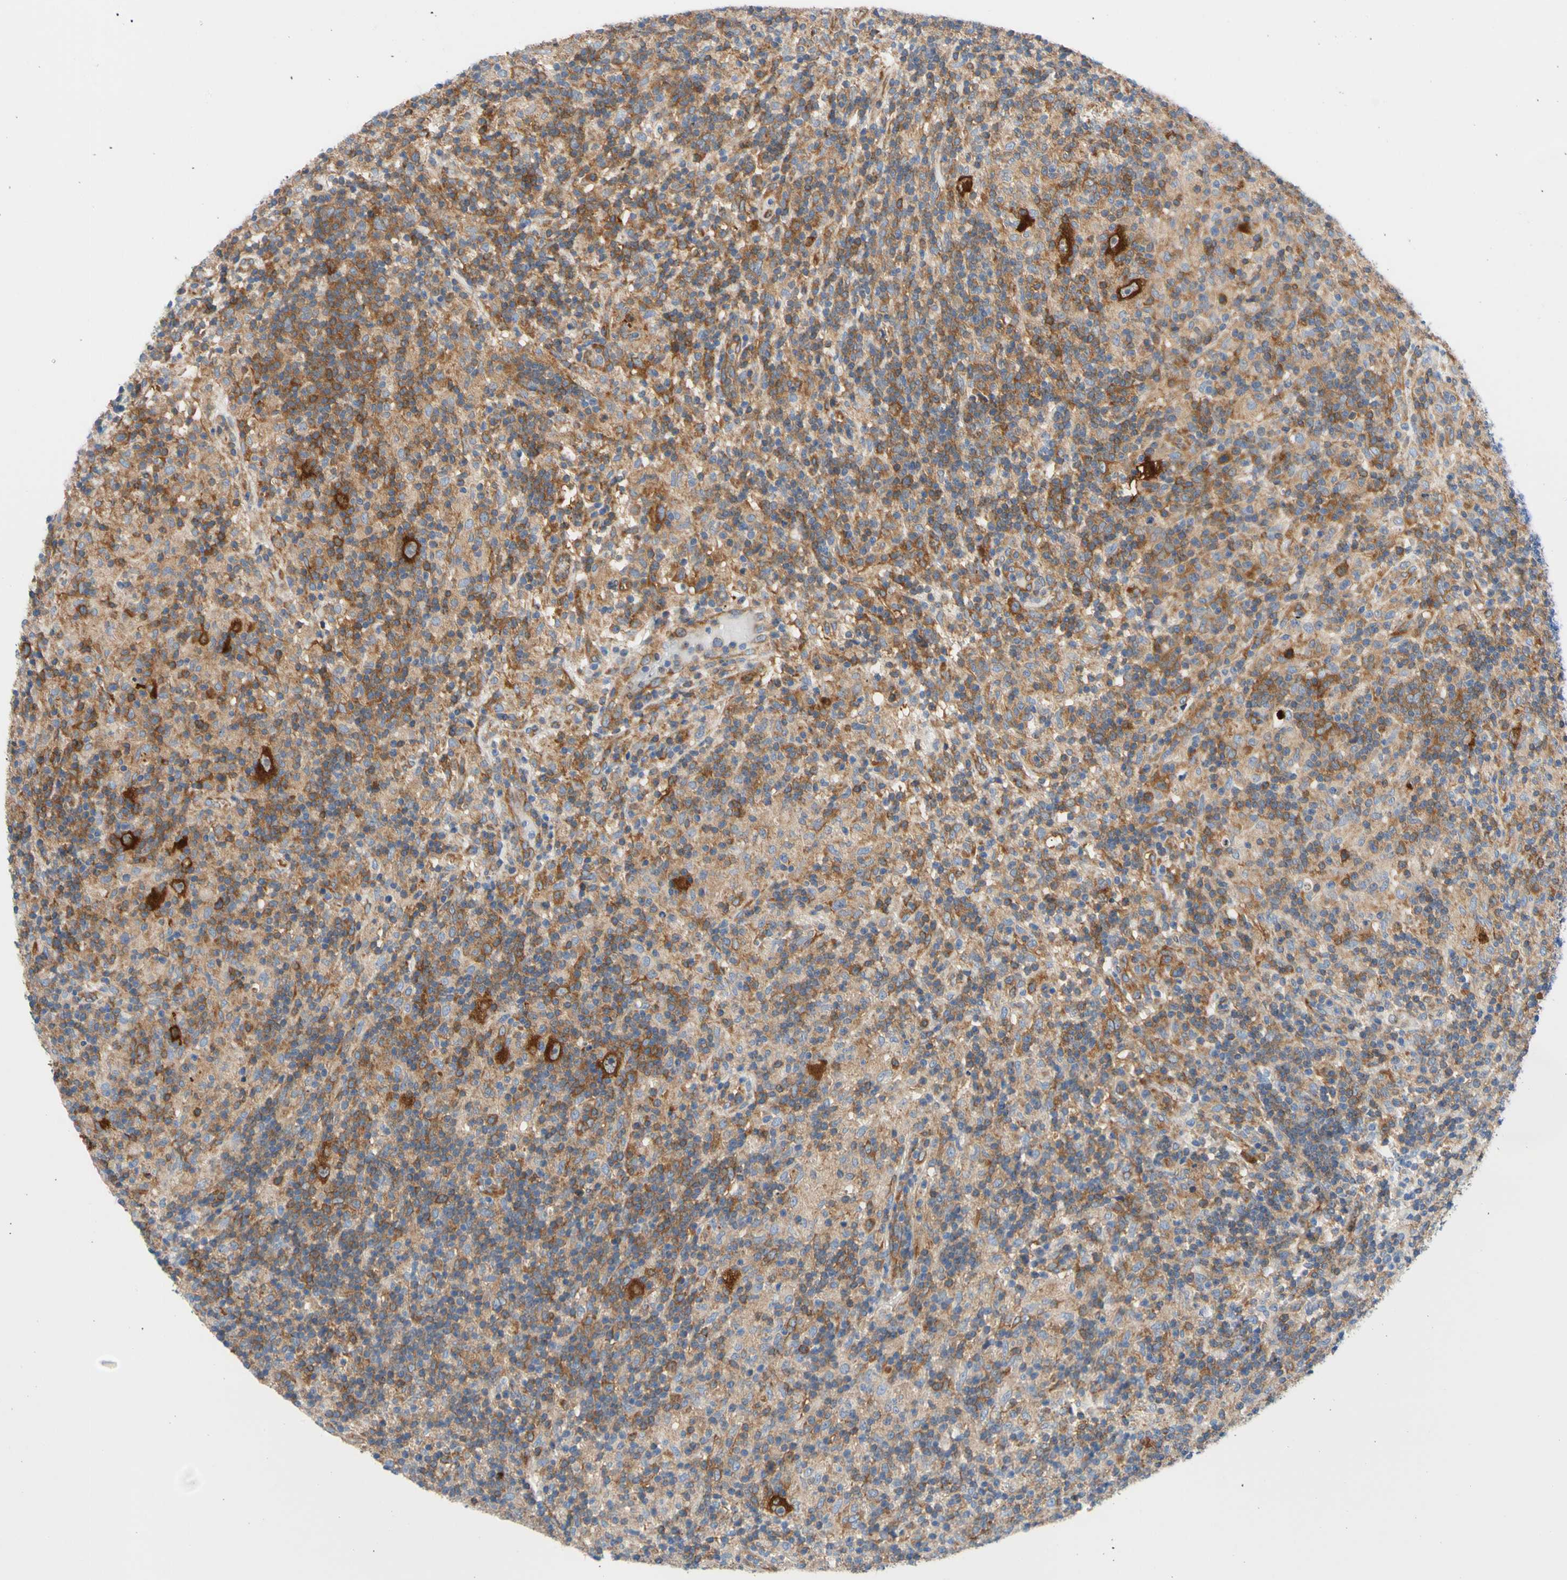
{"staining": {"intensity": "moderate", "quantity": ">75%", "location": "cytoplasmic/membranous"}, "tissue": "lymphoma", "cell_type": "Tumor cells", "image_type": "cancer", "snomed": [{"axis": "morphology", "description": "Hodgkin's disease, NOS"}, {"axis": "topography", "description": "Lymph node"}], "caption": "Hodgkin's disease tissue displays moderate cytoplasmic/membranous positivity in approximately >75% of tumor cells, visualized by immunohistochemistry.", "gene": "GPHN", "patient": {"sex": "male", "age": 70}}